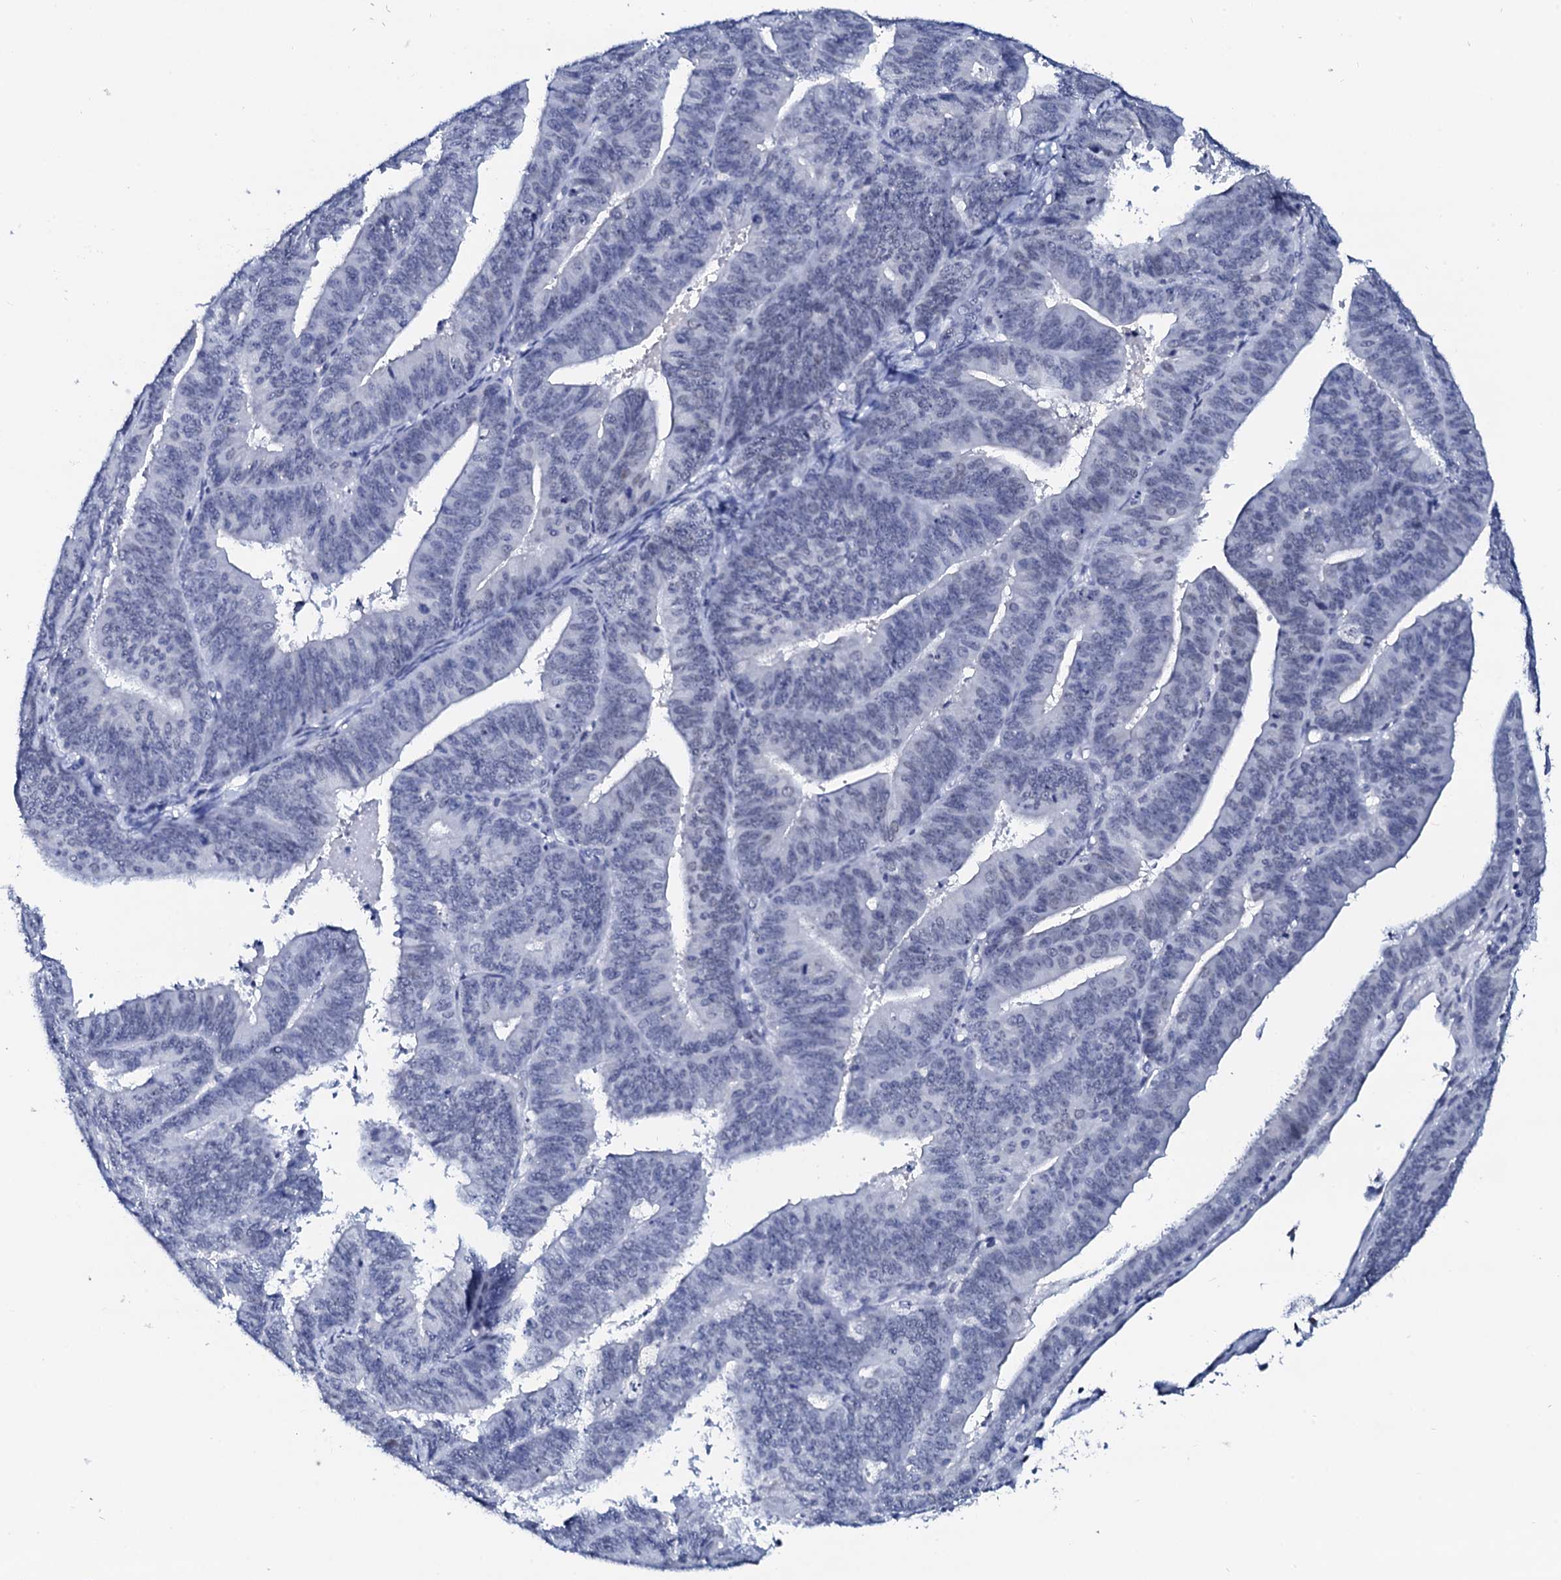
{"staining": {"intensity": "negative", "quantity": "none", "location": "none"}, "tissue": "endometrial cancer", "cell_type": "Tumor cells", "image_type": "cancer", "snomed": [{"axis": "morphology", "description": "Adenocarcinoma, NOS"}, {"axis": "topography", "description": "Endometrium"}], "caption": "DAB immunohistochemical staining of adenocarcinoma (endometrial) reveals no significant staining in tumor cells.", "gene": "SPATA19", "patient": {"sex": "female", "age": 73}}